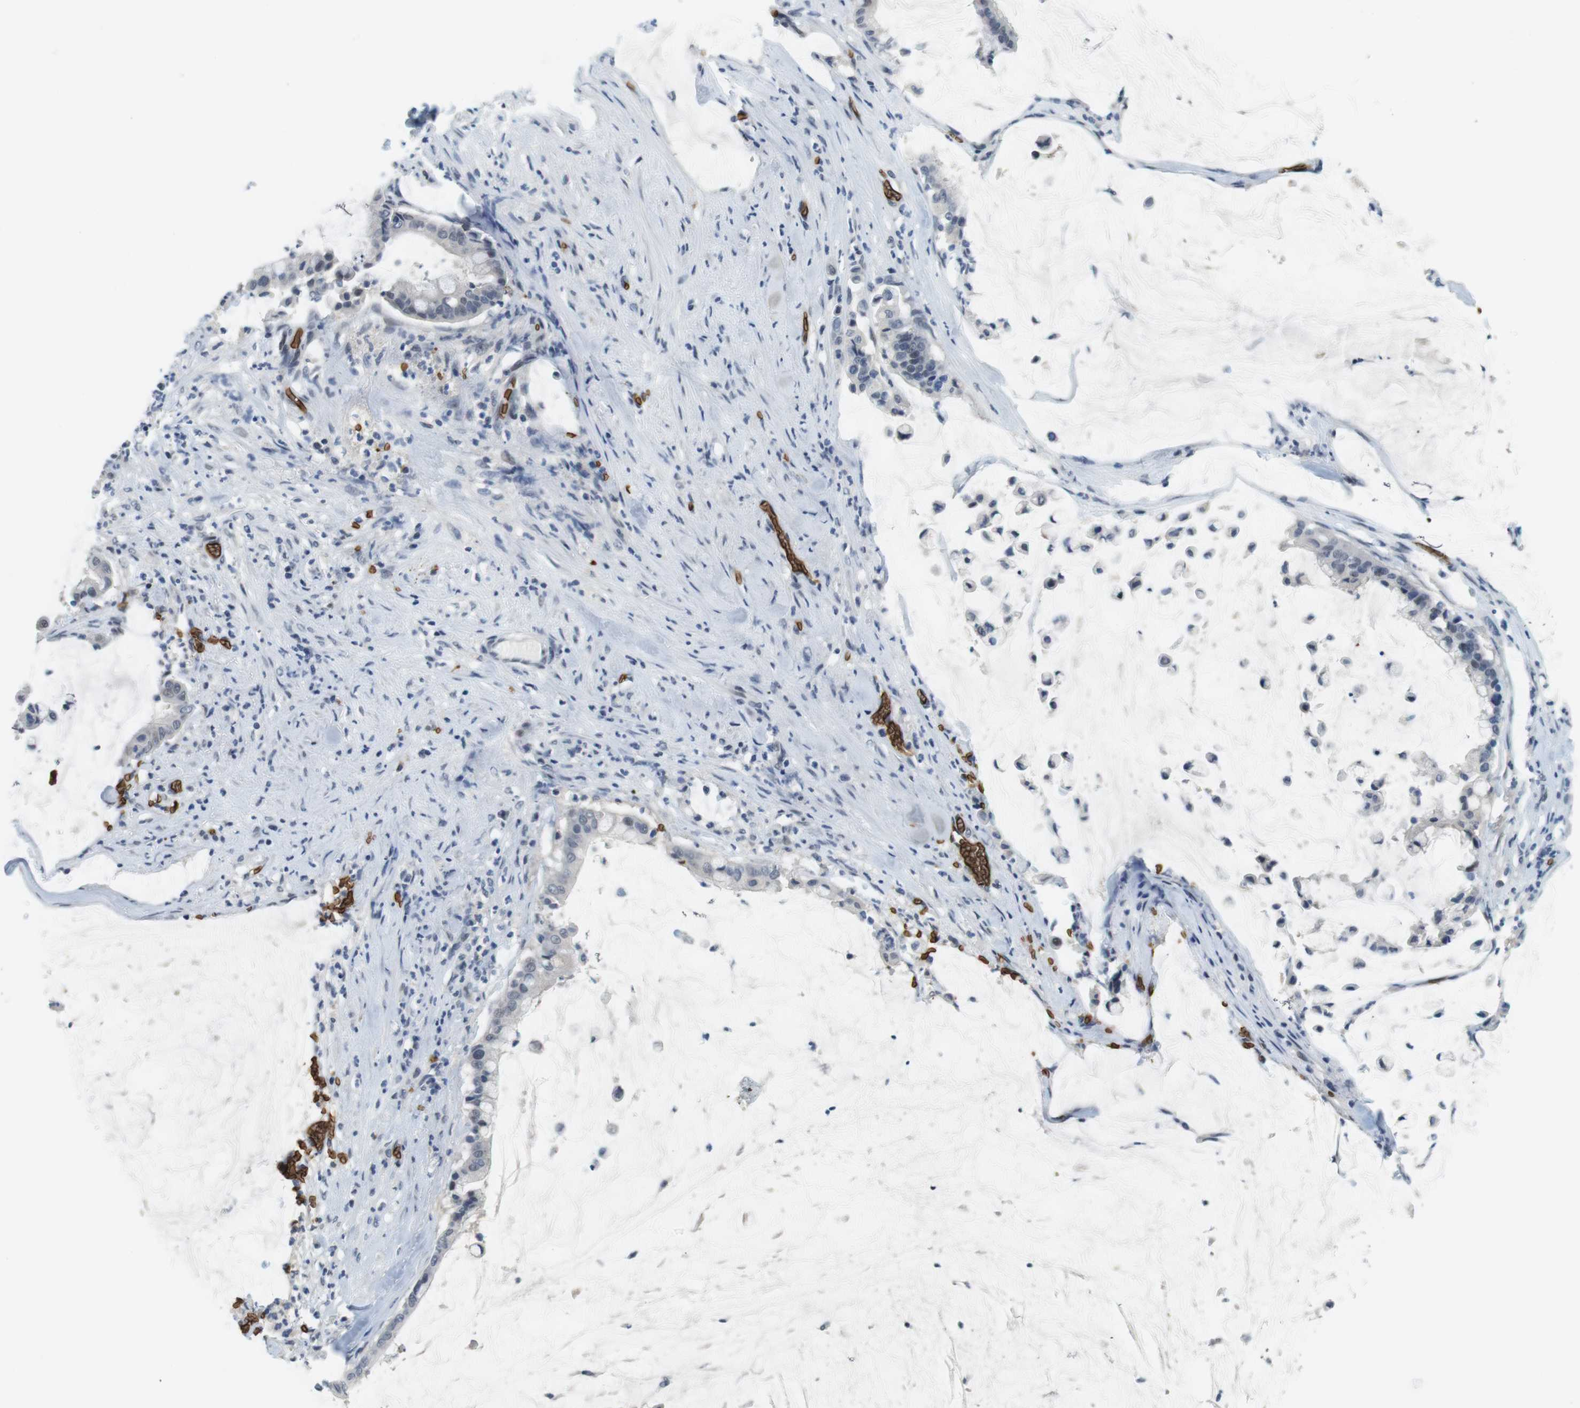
{"staining": {"intensity": "negative", "quantity": "none", "location": "none"}, "tissue": "pancreatic cancer", "cell_type": "Tumor cells", "image_type": "cancer", "snomed": [{"axis": "morphology", "description": "Adenocarcinoma, NOS"}, {"axis": "topography", "description": "Pancreas"}], "caption": "Pancreatic adenocarcinoma was stained to show a protein in brown. There is no significant staining in tumor cells. The staining is performed using DAB (3,3'-diaminobenzidine) brown chromogen with nuclei counter-stained in using hematoxylin.", "gene": "SLC4A1", "patient": {"sex": "male", "age": 41}}